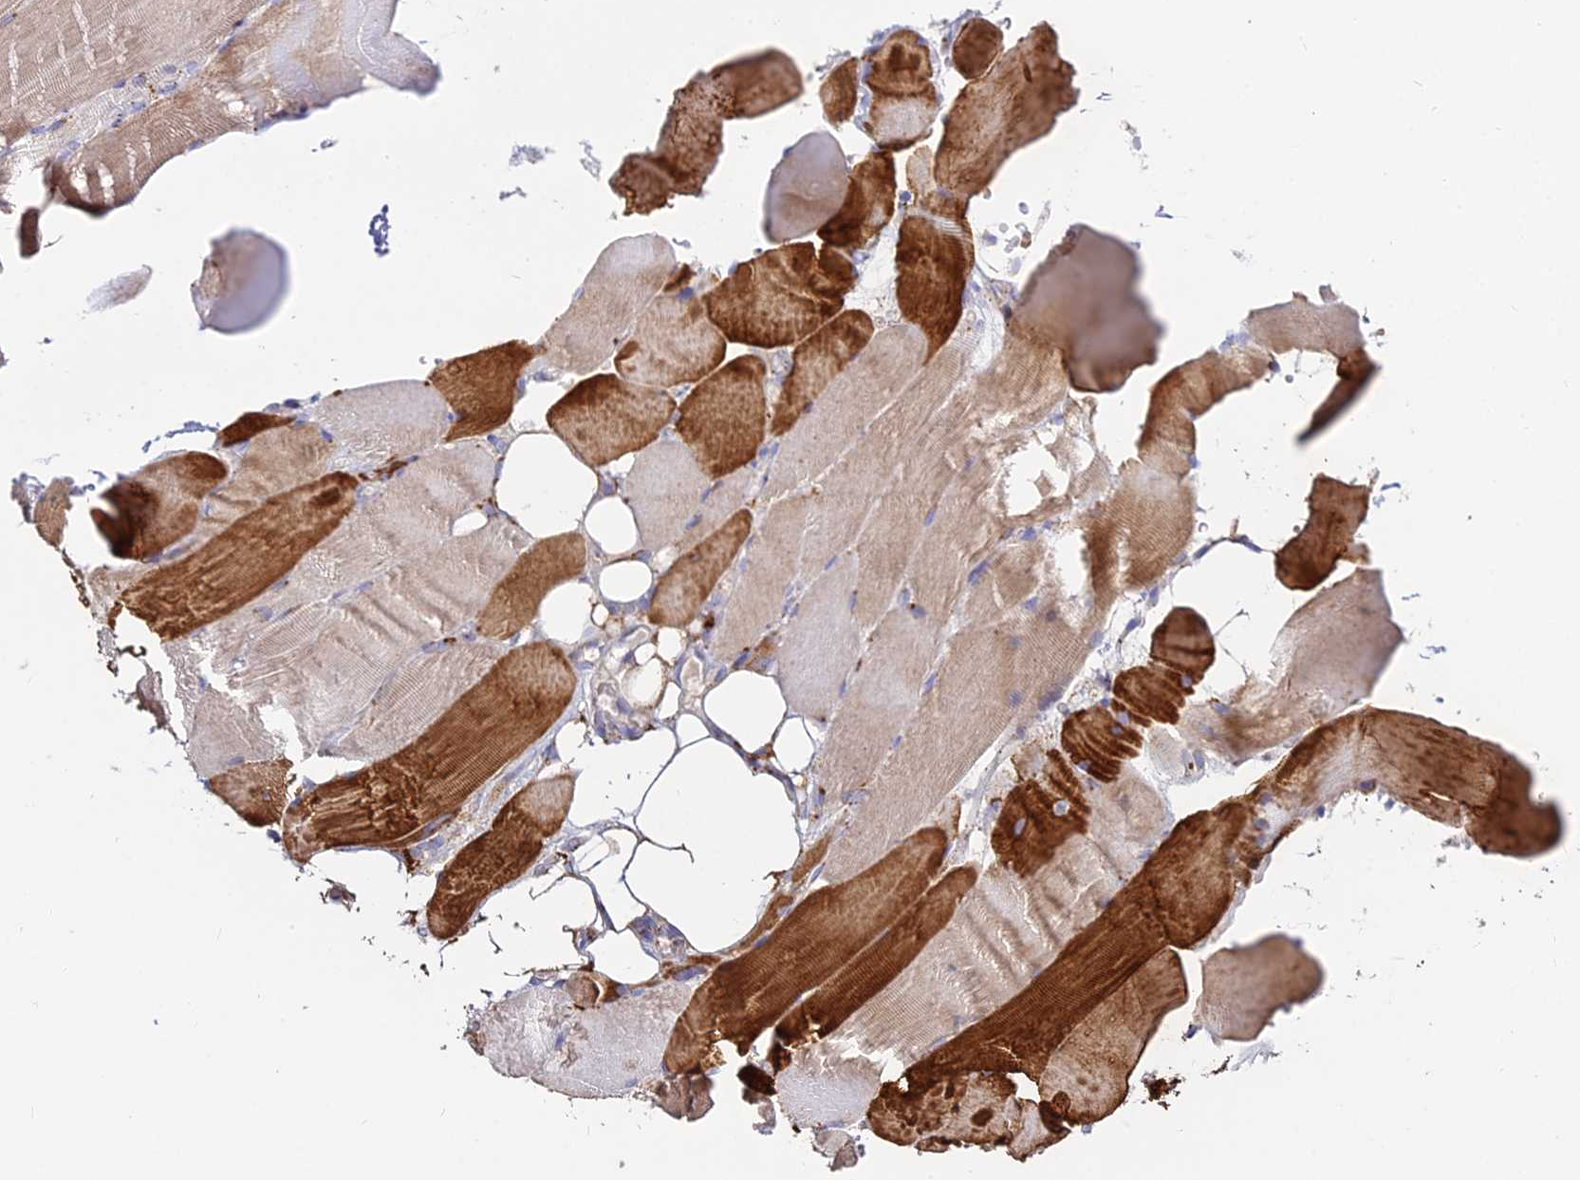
{"staining": {"intensity": "strong", "quantity": "25%-75%", "location": "cytoplasmic/membranous"}, "tissue": "skeletal muscle", "cell_type": "Myocytes", "image_type": "normal", "snomed": [{"axis": "morphology", "description": "Normal tissue, NOS"}, {"axis": "topography", "description": "Skeletal muscle"}, {"axis": "topography", "description": "Parathyroid gland"}], "caption": "High-power microscopy captured an immunohistochemistry histopathology image of unremarkable skeletal muscle, revealing strong cytoplasmic/membranous expression in approximately 25%-75% of myocytes. (Stains: DAB in brown, nuclei in blue, Microscopy: brightfield microscopy at high magnification).", "gene": "PNLIPRP3", "patient": {"sex": "female", "age": 37}}